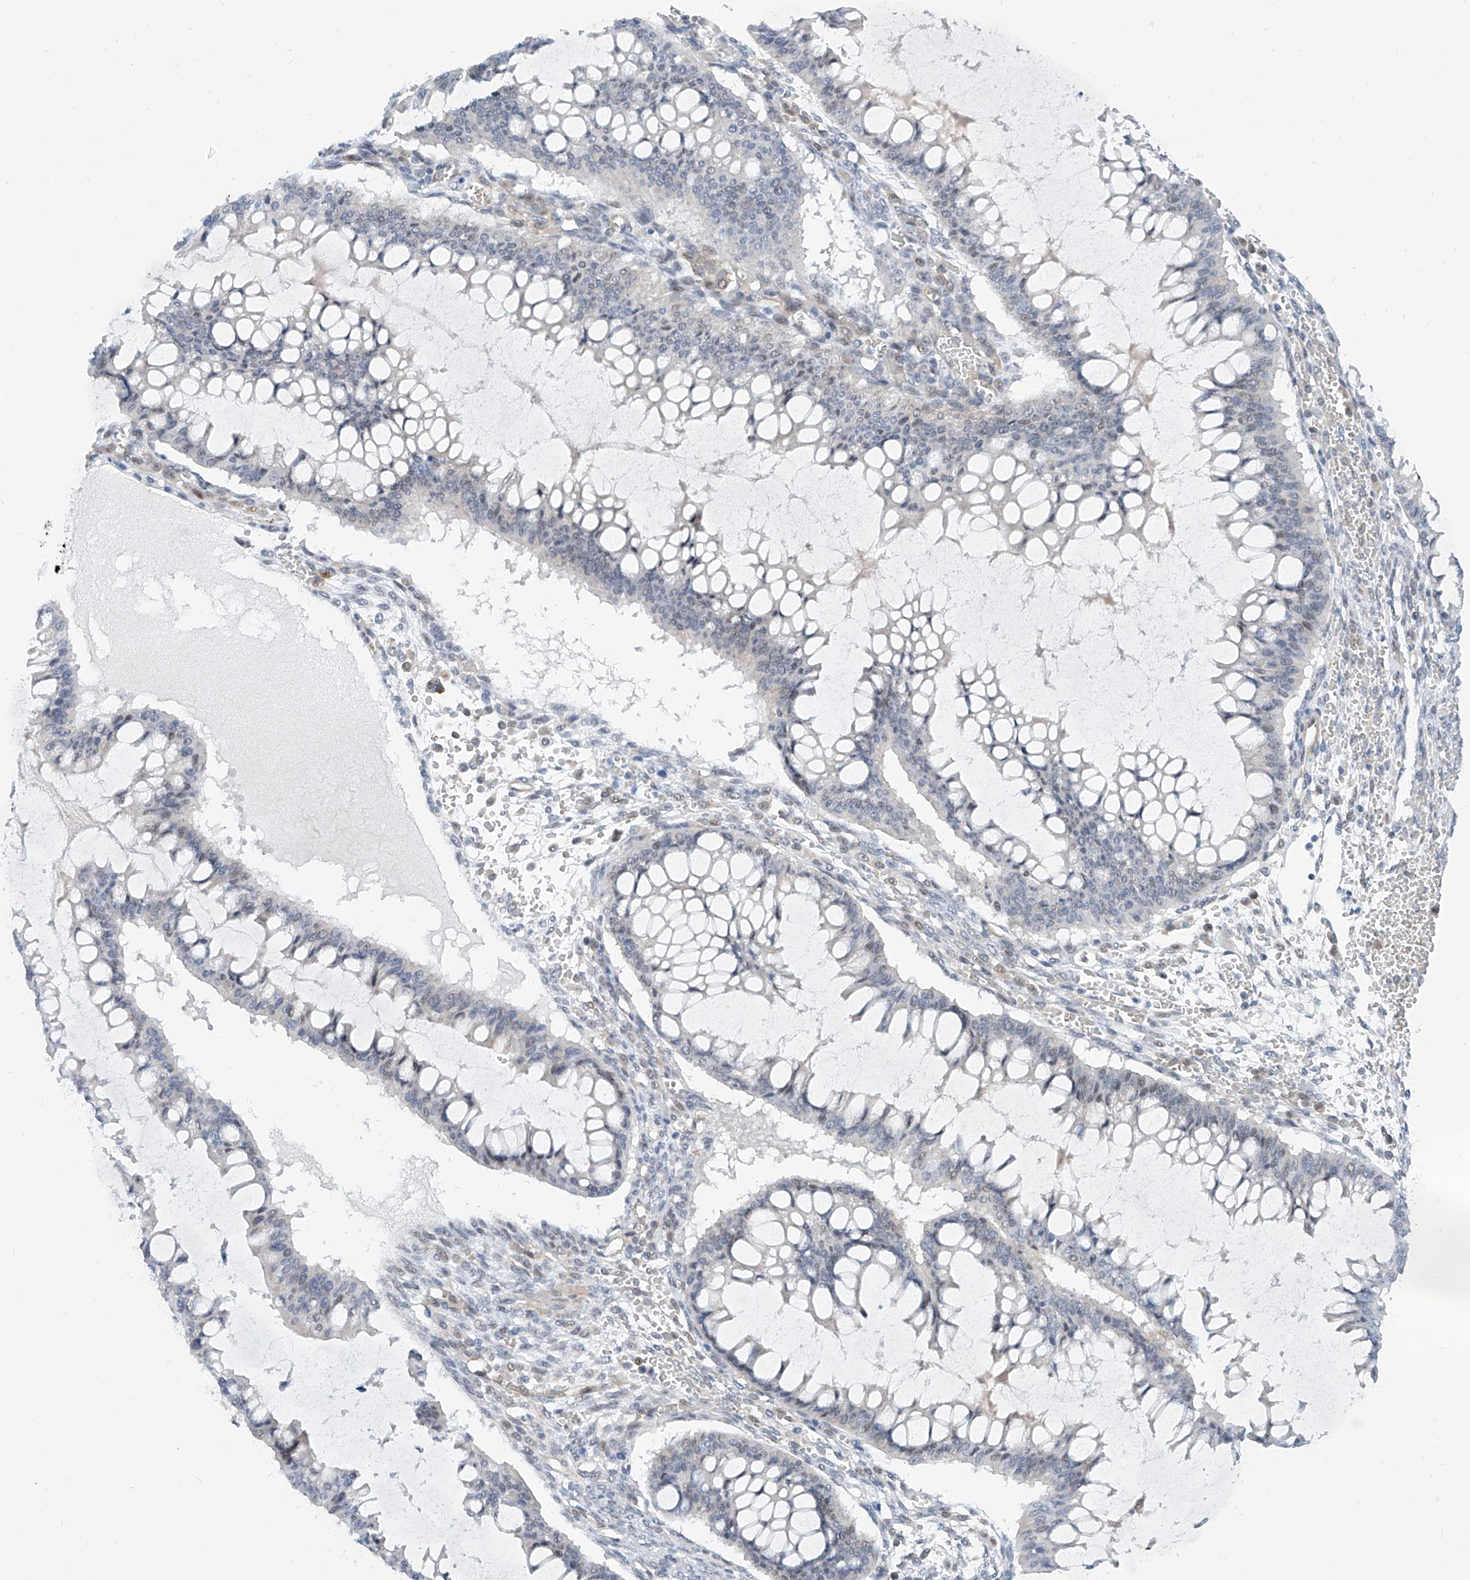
{"staining": {"intensity": "negative", "quantity": "none", "location": "none"}, "tissue": "ovarian cancer", "cell_type": "Tumor cells", "image_type": "cancer", "snomed": [{"axis": "morphology", "description": "Cystadenocarcinoma, mucinous, NOS"}, {"axis": "topography", "description": "Ovary"}], "caption": "Human ovarian cancer stained for a protein using IHC displays no positivity in tumor cells.", "gene": "BPTF", "patient": {"sex": "female", "age": 73}}